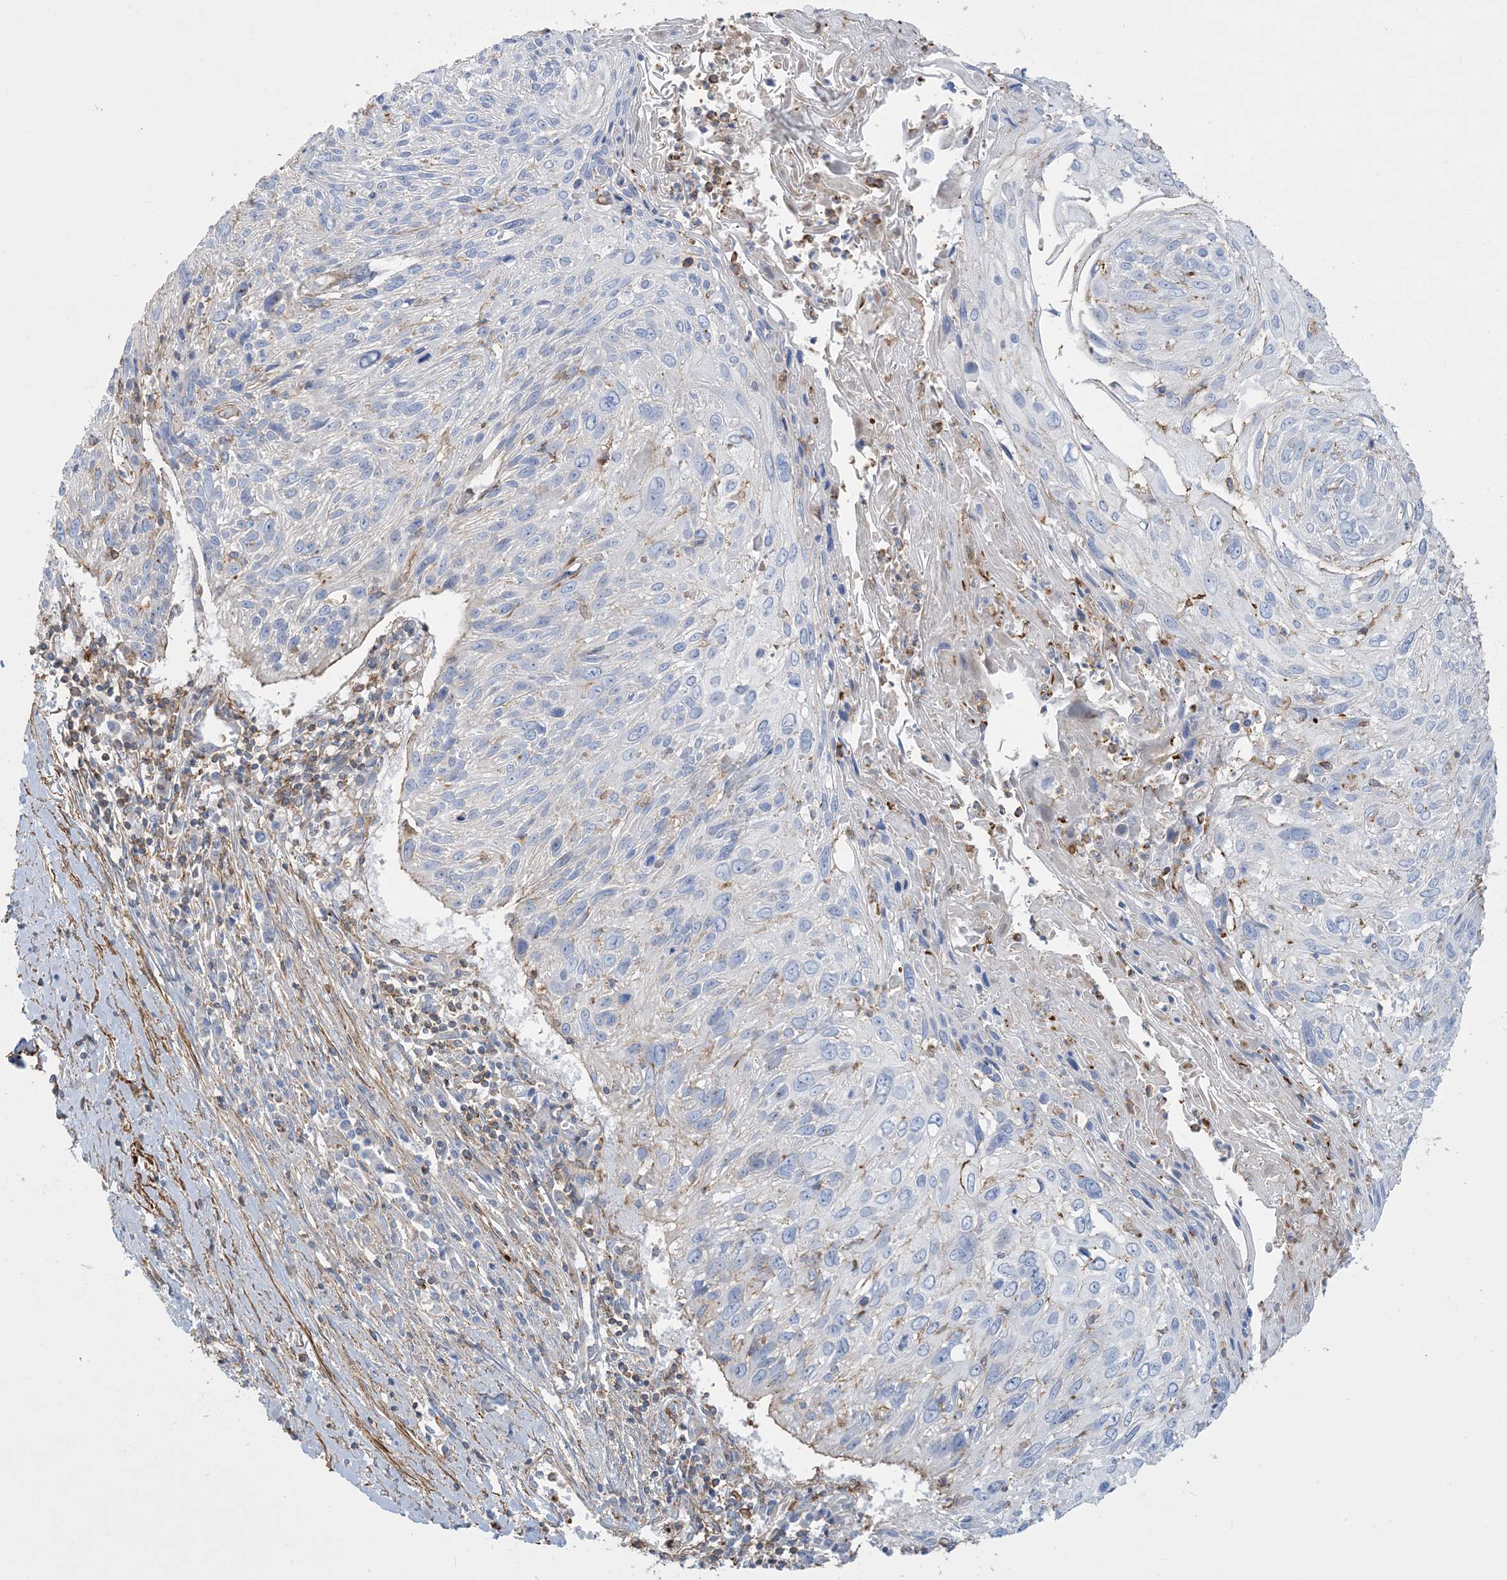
{"staining": {"intensity": "negative", "quantity": "none", "location": "none"}, "tissue": "cervical cancer", "cell_type": "Tumor cells", "image_type": "cancer", "snomed": [{"axis": "morphology", "description": "Squamous cell carcinoma, NOS"}, {"axis": "topography", "description": "Cervix"}], "caption": "DAB (3,3'-diaminobenzidine) immunohistochemical staining of cervical squamous cell carcinoma exhibits no significant expression in tumor cells.", "gene": "GTF3C2", "patient": {"sex": "female", "age": 51}}